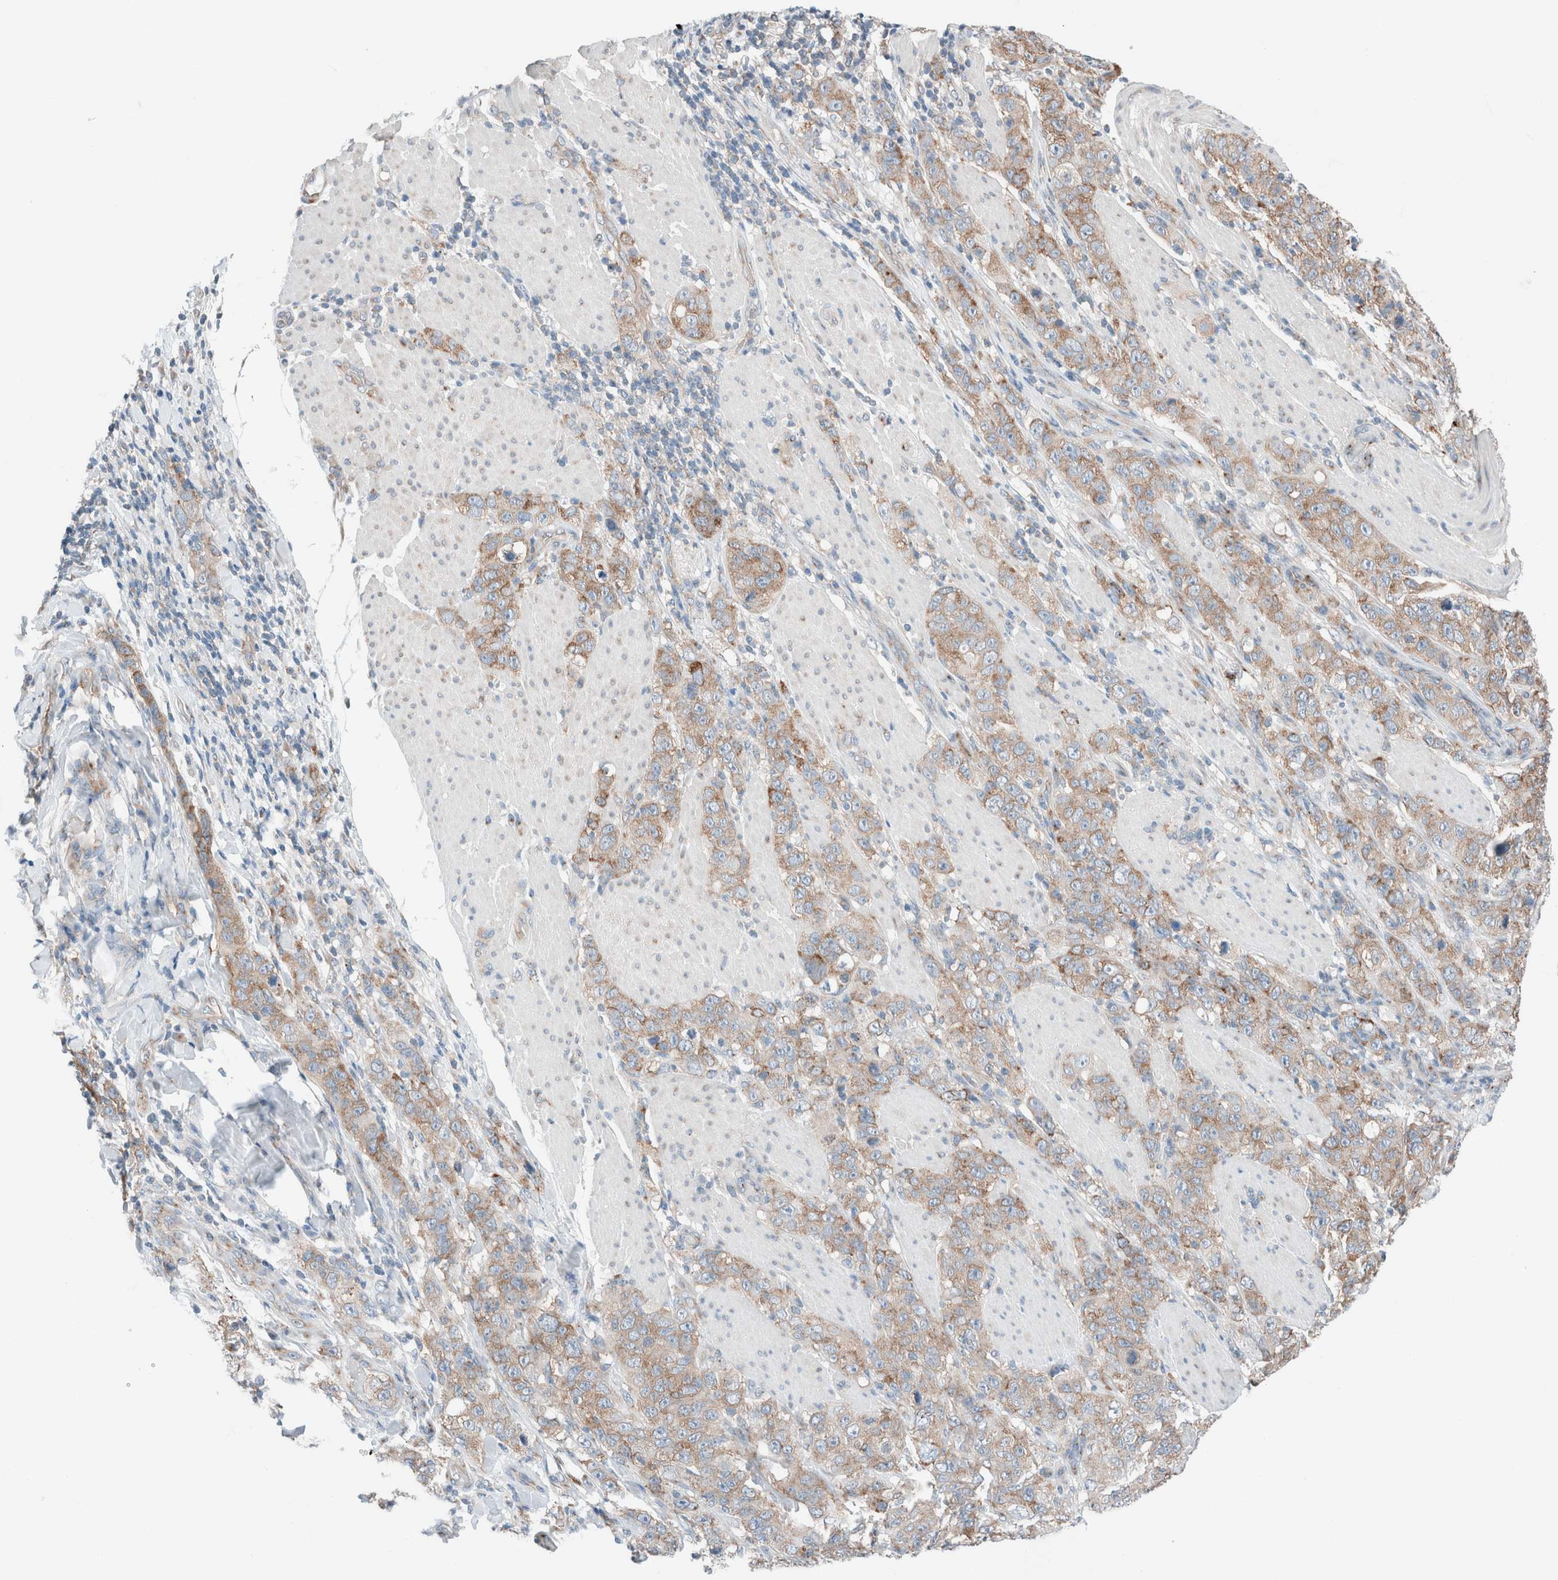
{"staining": {"intensity": "moderate", "quantity": ">75%", "location": "cytoplasmic/membranous"}, "tissue": "stomach cancer", "cell_type": "Tumor cells", "image_type": "cancer", "snomed": [{"axis": "morphology", "description": "Adenocarcinoma, NOS"}, {"axis": "topography", "description": "Stomach"}], "caption": "IHC histopathology image of stomach cancer stained for a protein (brown), which displays medium levels of moderate cytoplasmic/membranous positivity in about >75% of tumor cells.", "gene": "CASC3", "patient": {"sex": "male", "age": 48}}